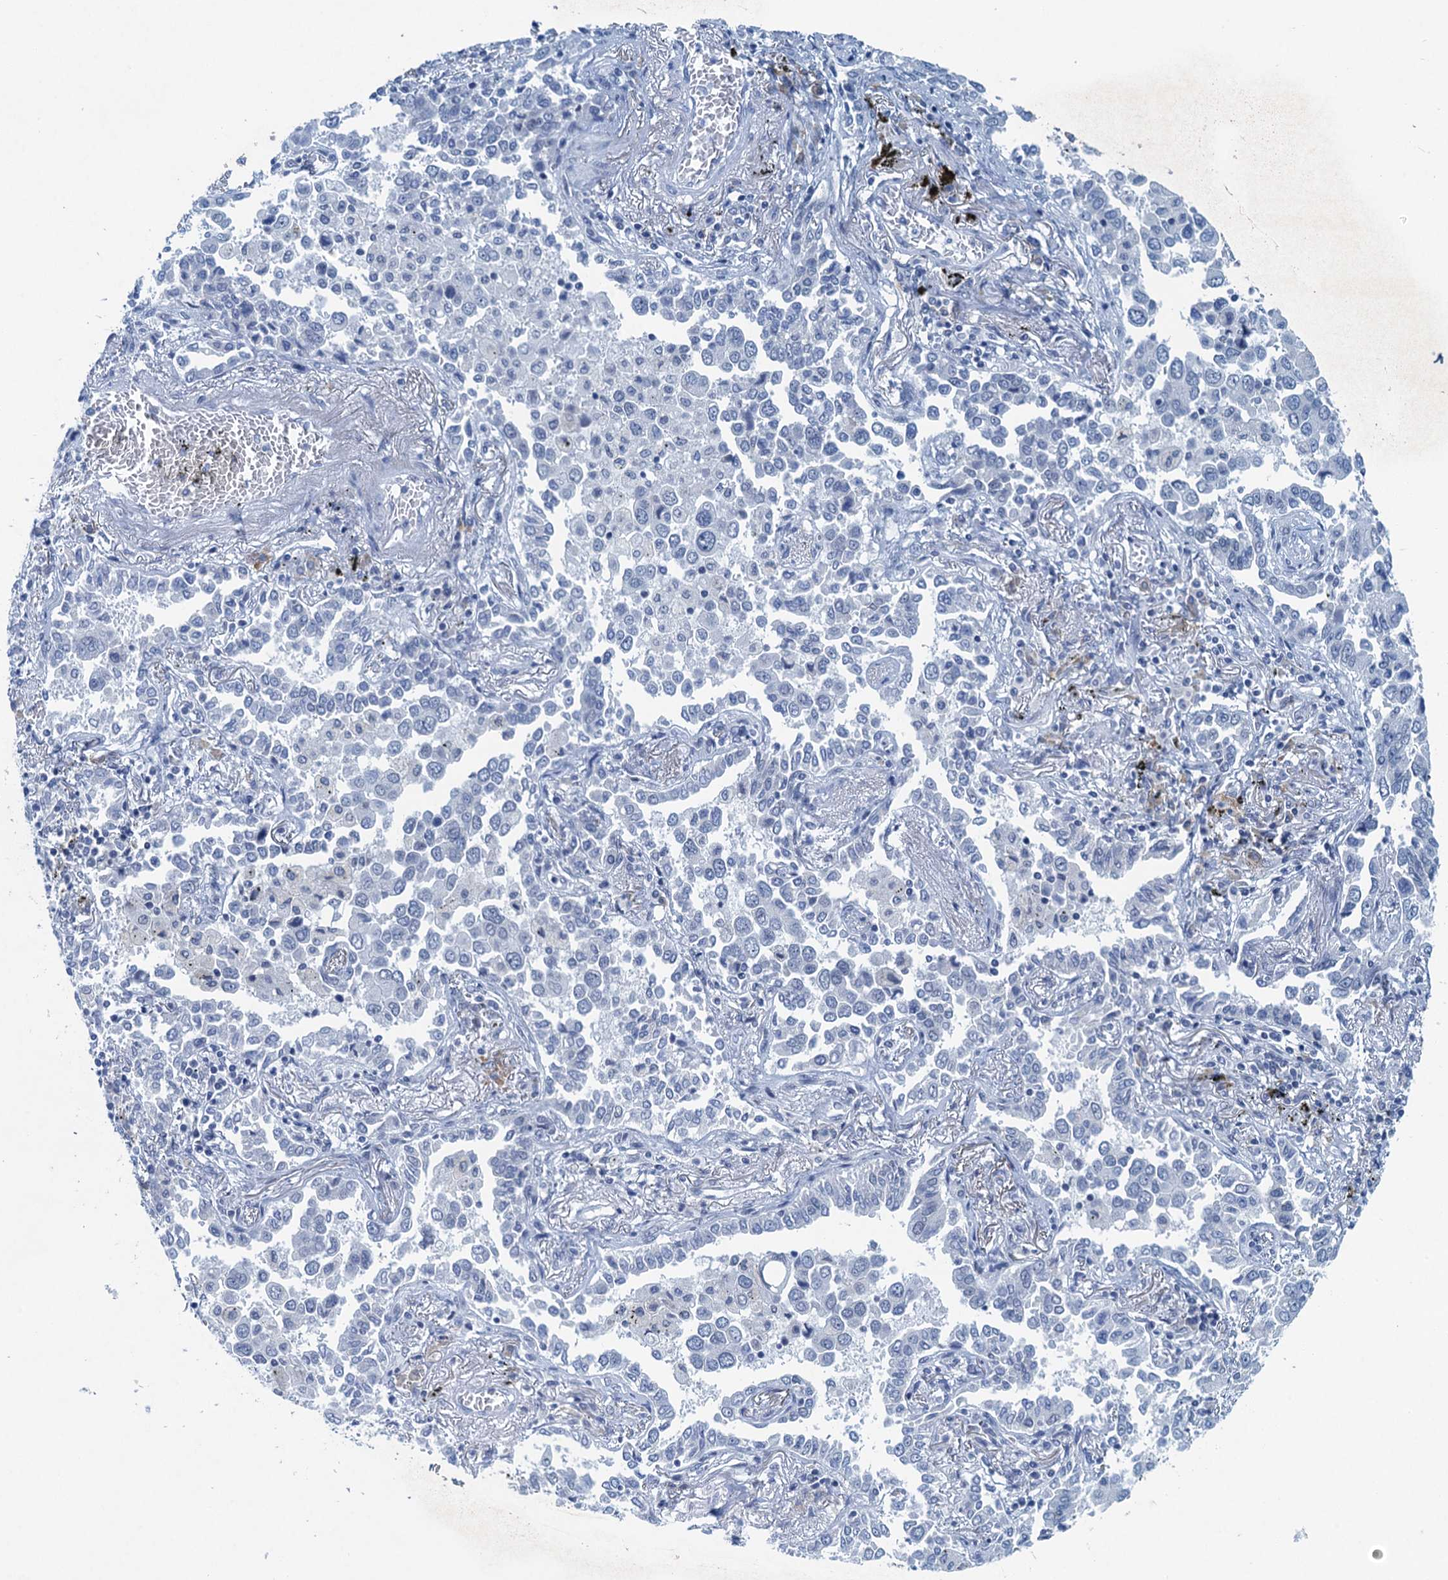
{"staining": {"intensity": "negative", "quantity": "none", "location": "none"}, "tissue": "lung cancer", "cell_type": "Tumor cells", "image_type": "cancer", "snomed": [{"axis": "morphology", "description": "Adenocarcinoma, NOS"}, {"axis": "topography", "description": "Lung"}], "caption": "The immunohistochemistry (IHC) image has no significant staining in tumor cells of lung adenocarcinoma tissue. (DAB immunohistochemistry, high magnification).", "gene": "HAPSTR1", "patient": {"sex": "male", "age": 67}}